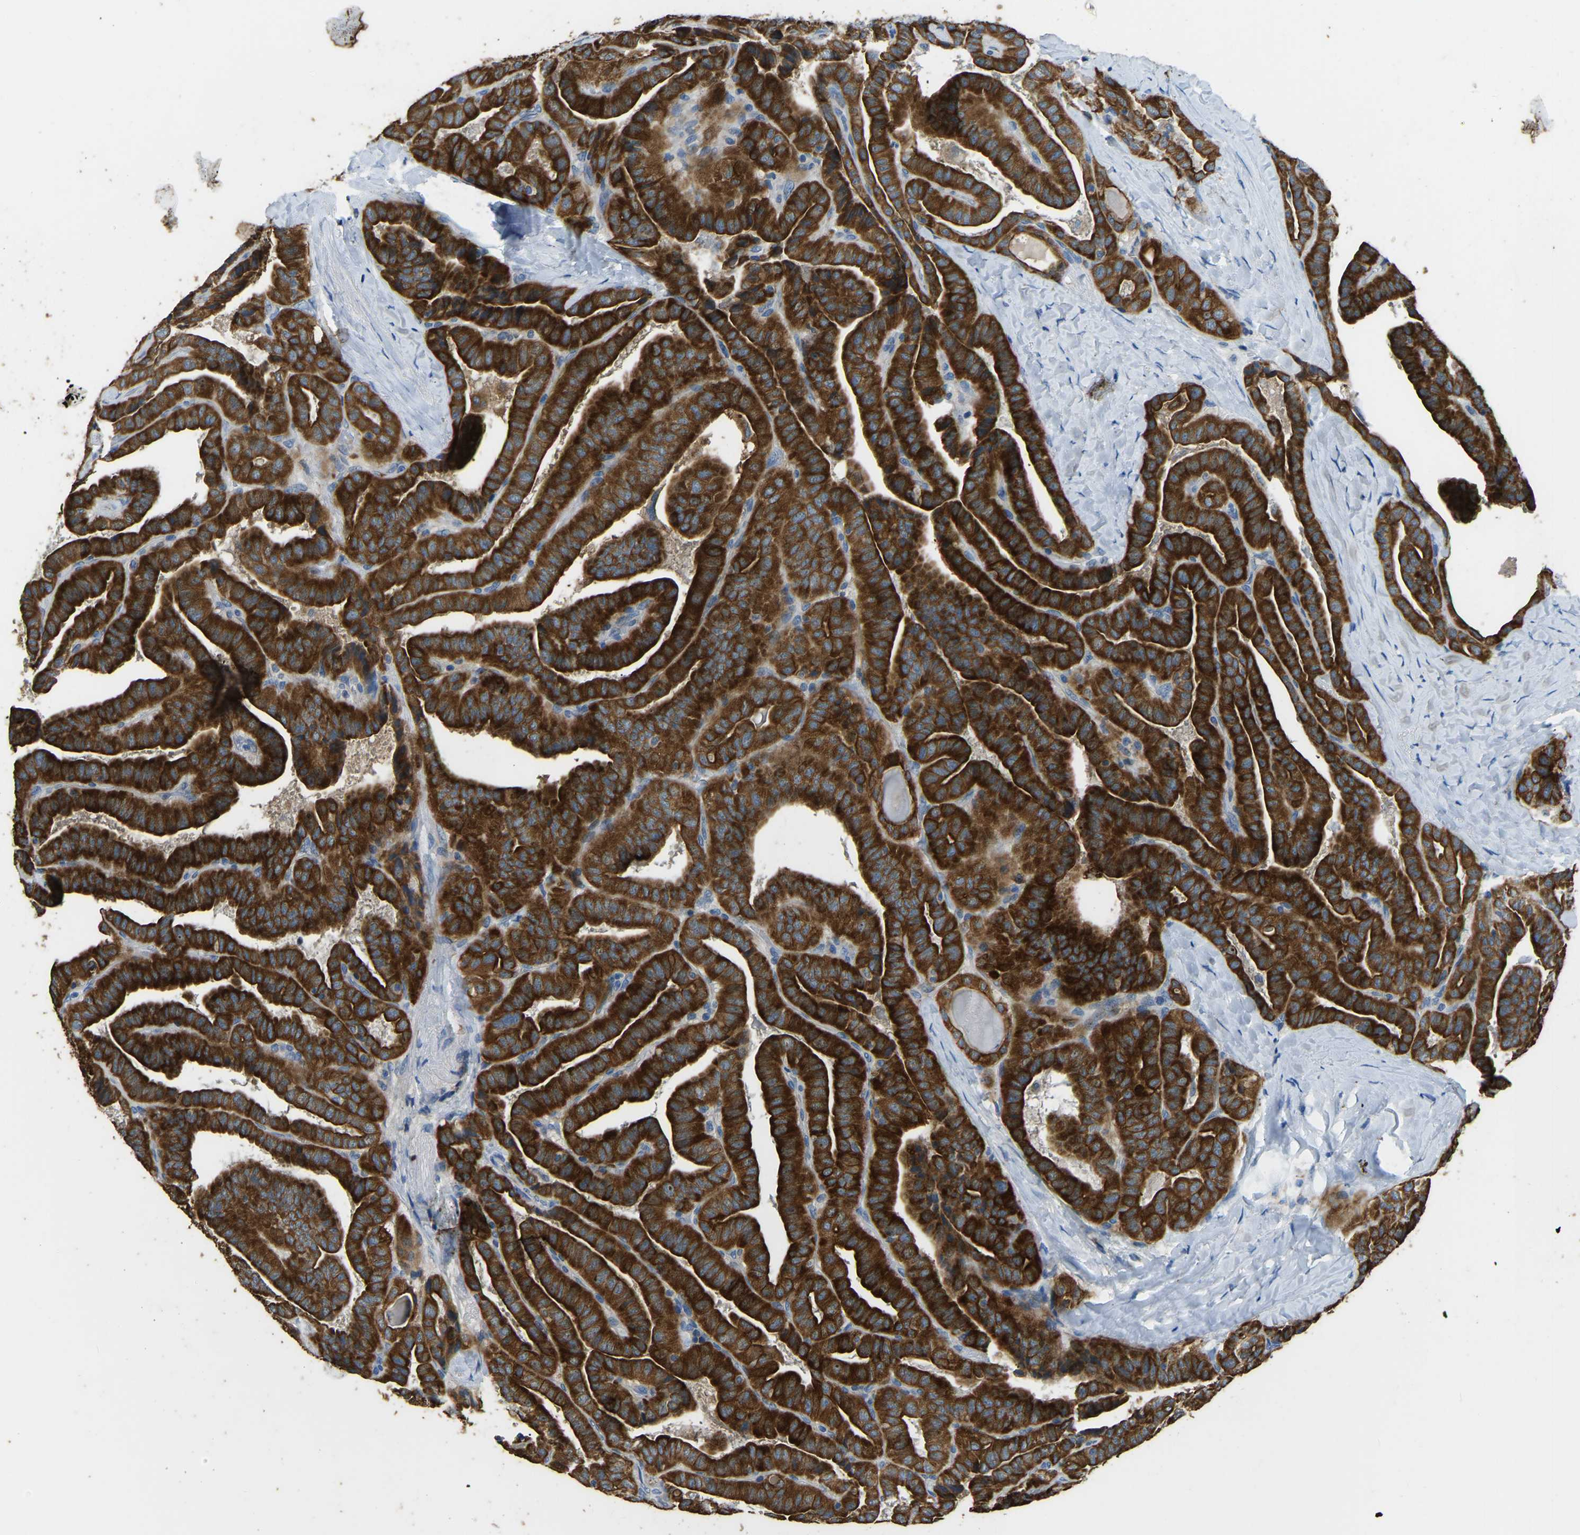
{"staining": {"intensity": "strong", "quantity": ">75%", "location": "cytoplasmic/membranous"}, "tissue": "thyroid cancer", "cell_type": "Tumor cells", "image_type": "cancer", "snomed": [{"axis": "morphology", "description": "Papillary adenocarcinoma, NOS"}, {"axis": "topography", "description": "Thyroid gland"}], "caption": "Human thyroid papillary adenocarcinoma stained with a protein marker demonstrates strong staining in tumor cells.", "gene": "ZNF200", "patient": {"sex": "male", "age": 77}}